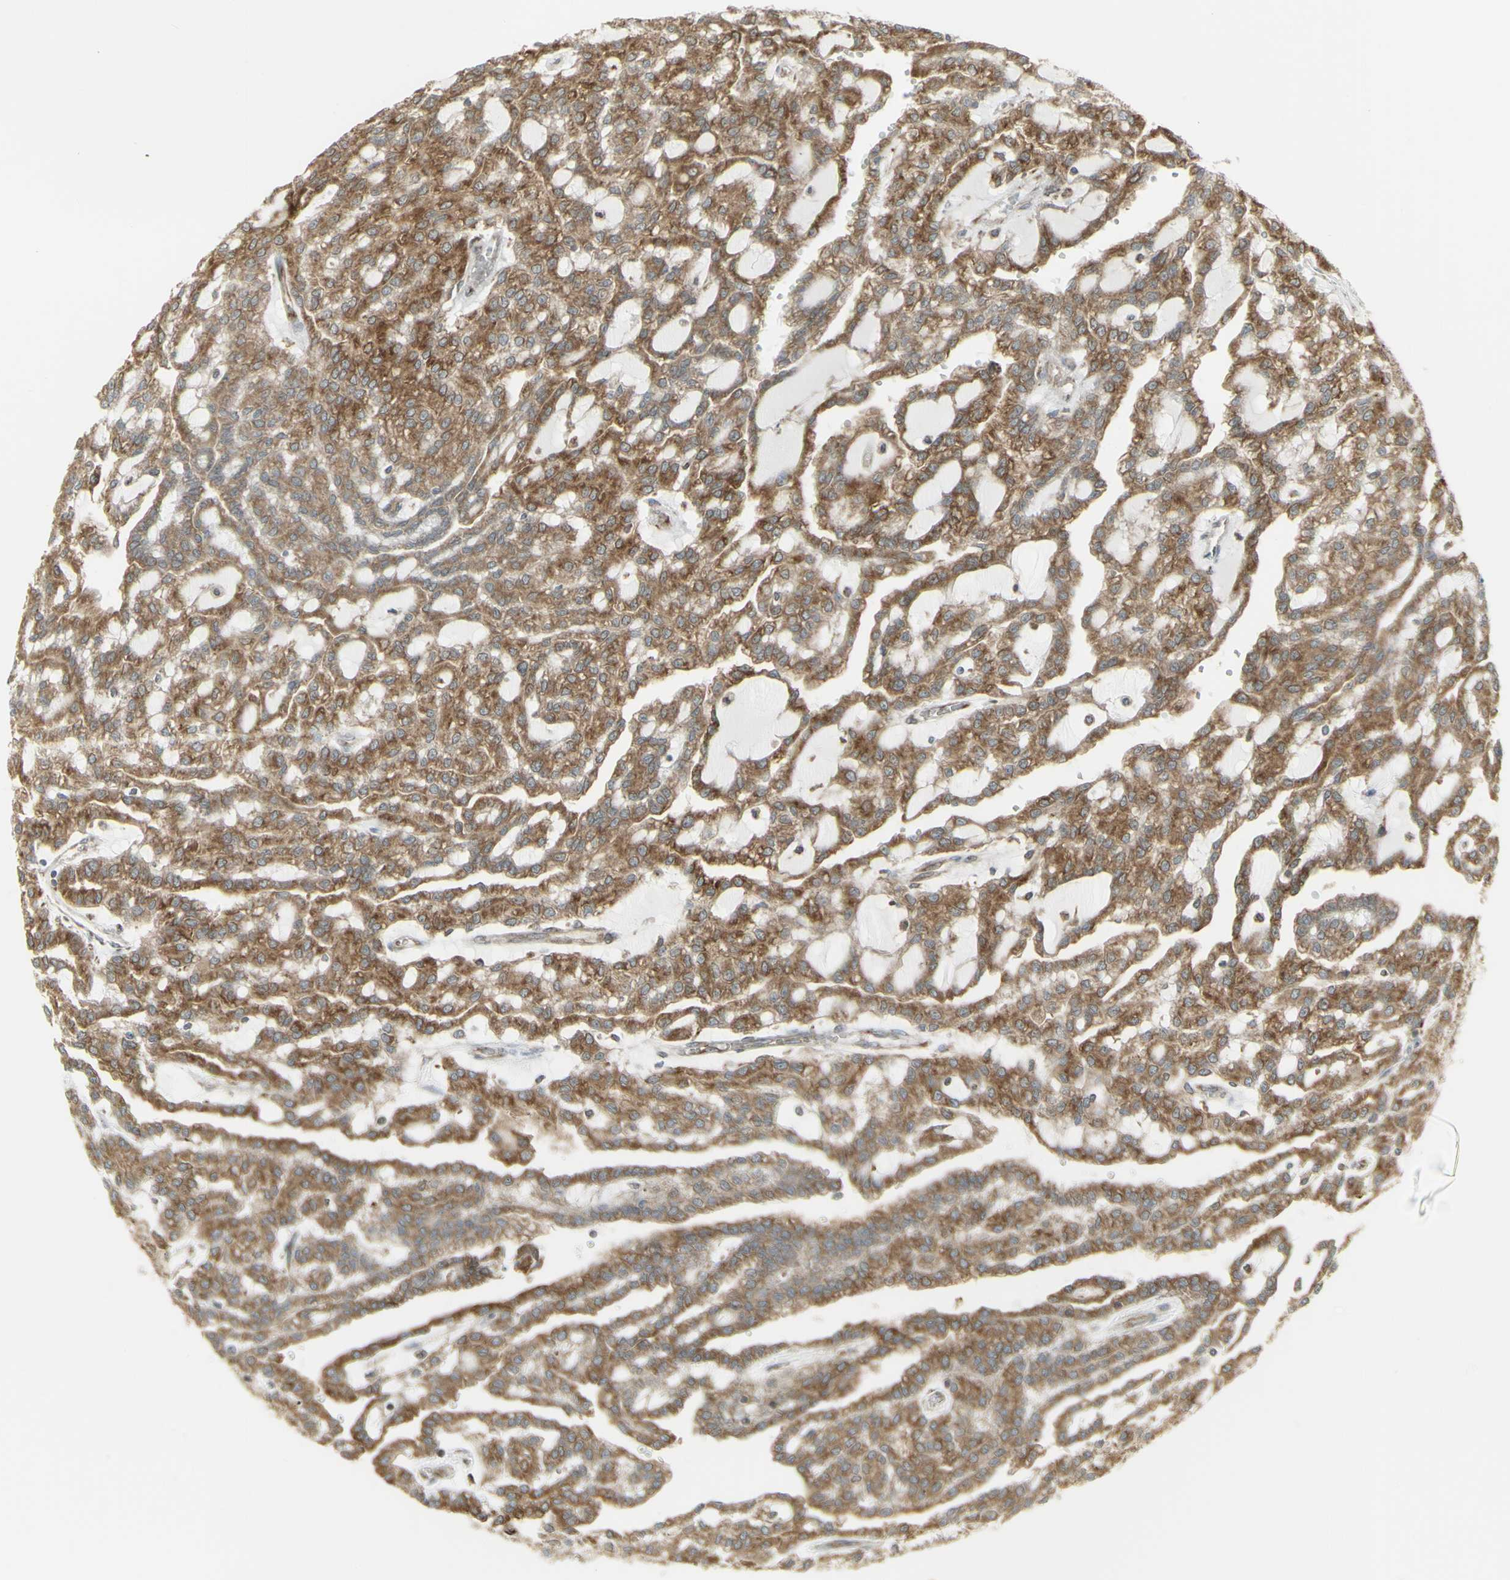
{"staining": {"intensity": "moderate", "quantity": ">75%", "location": "cytoplasmic/membranous"}, "tissue": "renal cancer", "cell_type": "Tumor cells", "image_type": "cancer", "snomed": [{"axis": "morphology", "description": "Adenocarcinoma, NOS"}, {"axis": "topography", "description": "Kidney"}], "caption": "Renal adenocarcinoma stained with immunohistochemistry exhibits moderate cytoplasmic/membranous staining in about >75% of tumor cells.", "gene": "FKBP3", "patient": {"sex": "male", "age": 63}}